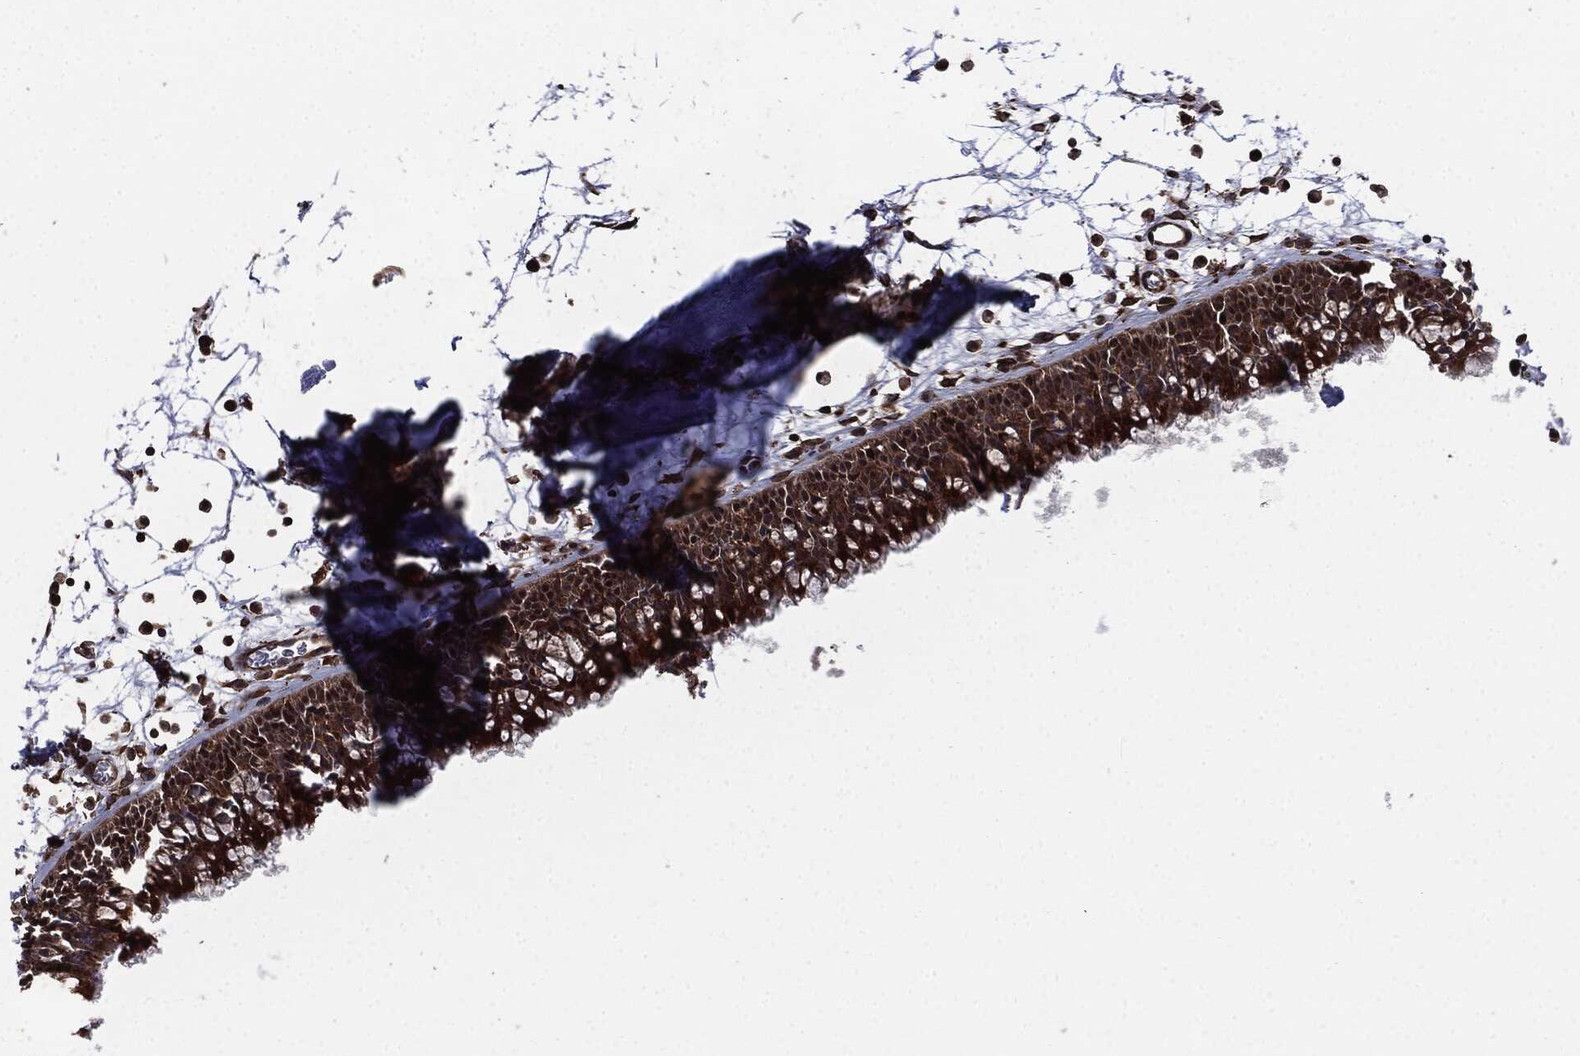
{"staining": {"intensity": "strong", "quantity": ">75%", "location": "cytoplasmic/membranous,nuclear"}, "tissue": "nasopharynx", "cell_type": "Respiratory epithelial cells", "image_type": "normal", "snomed": [{"axis": "morphology", "description": "Normal tissue, NOS"}, {"axis": "topography", "description": "Nasopharynx"}], "caption": "A micrograph of nasopharynx stained for a protein exhibits strong cytoplasmic/membranous,nuclear brown staining in respiratory epithelial cells.", "gene": "RAP1GDS1", "patient": {"sex": "male", "age": 58}}